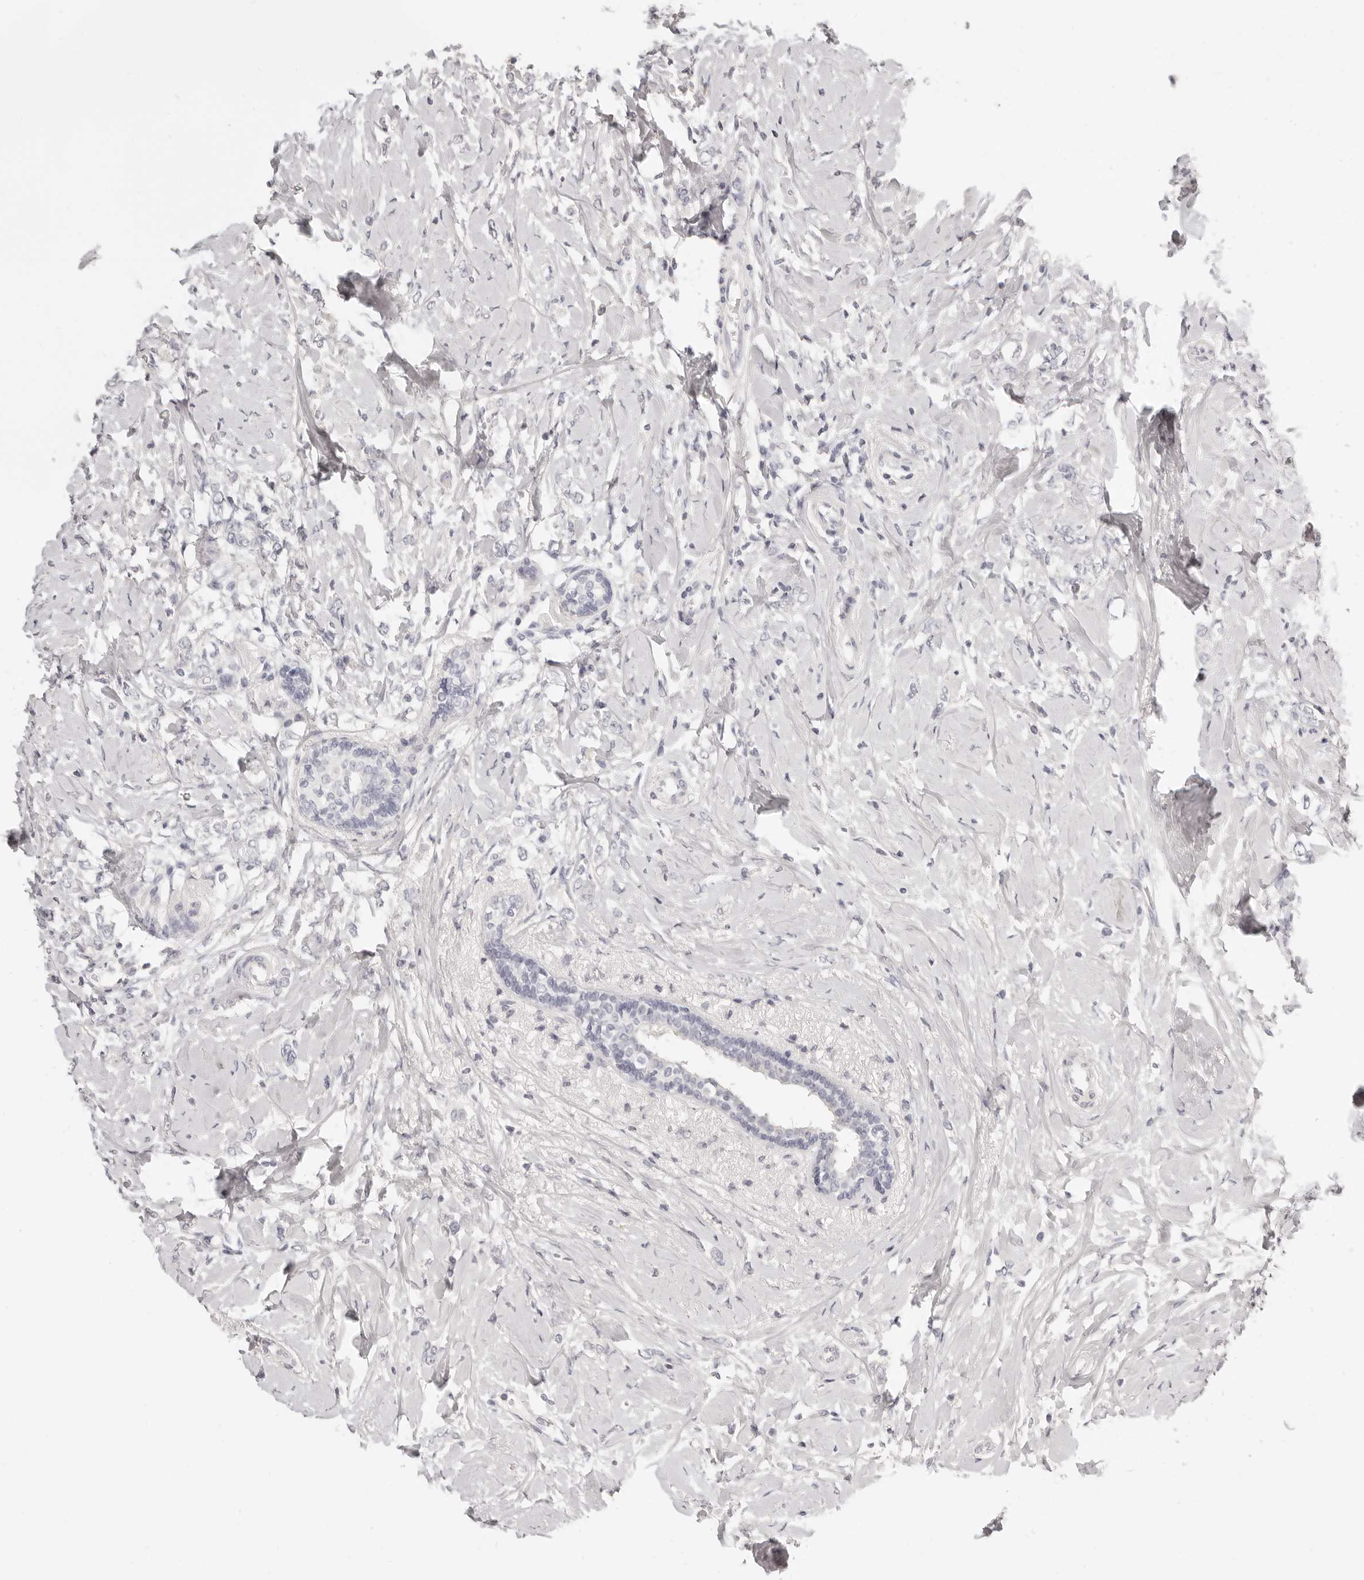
{"staining": {"intensity": "negative", "quantity": "none", "location": "none"}, "tissue": "breast cancer", "cell_type": "Tumor cells", "image_type": "cancer", "snomed": [{"axis": "morphology", "description": "Normal tissue, NOS"}, {"axis": "morphology", "description": "Lobular carcinoma"}, {"axis": "topography", "description": "Breast"}], "caption": "High magnification brightfield microscopy of breast cancer stained with DAB (3,3'-diaminobenzidine) (brown) and counterstained with hematoxylin (blue): tumor cells show no significant positivity. Nuclei are stained in blue.", "gene": "FABP1", "patient": {"sex": "female", "age": 47}}